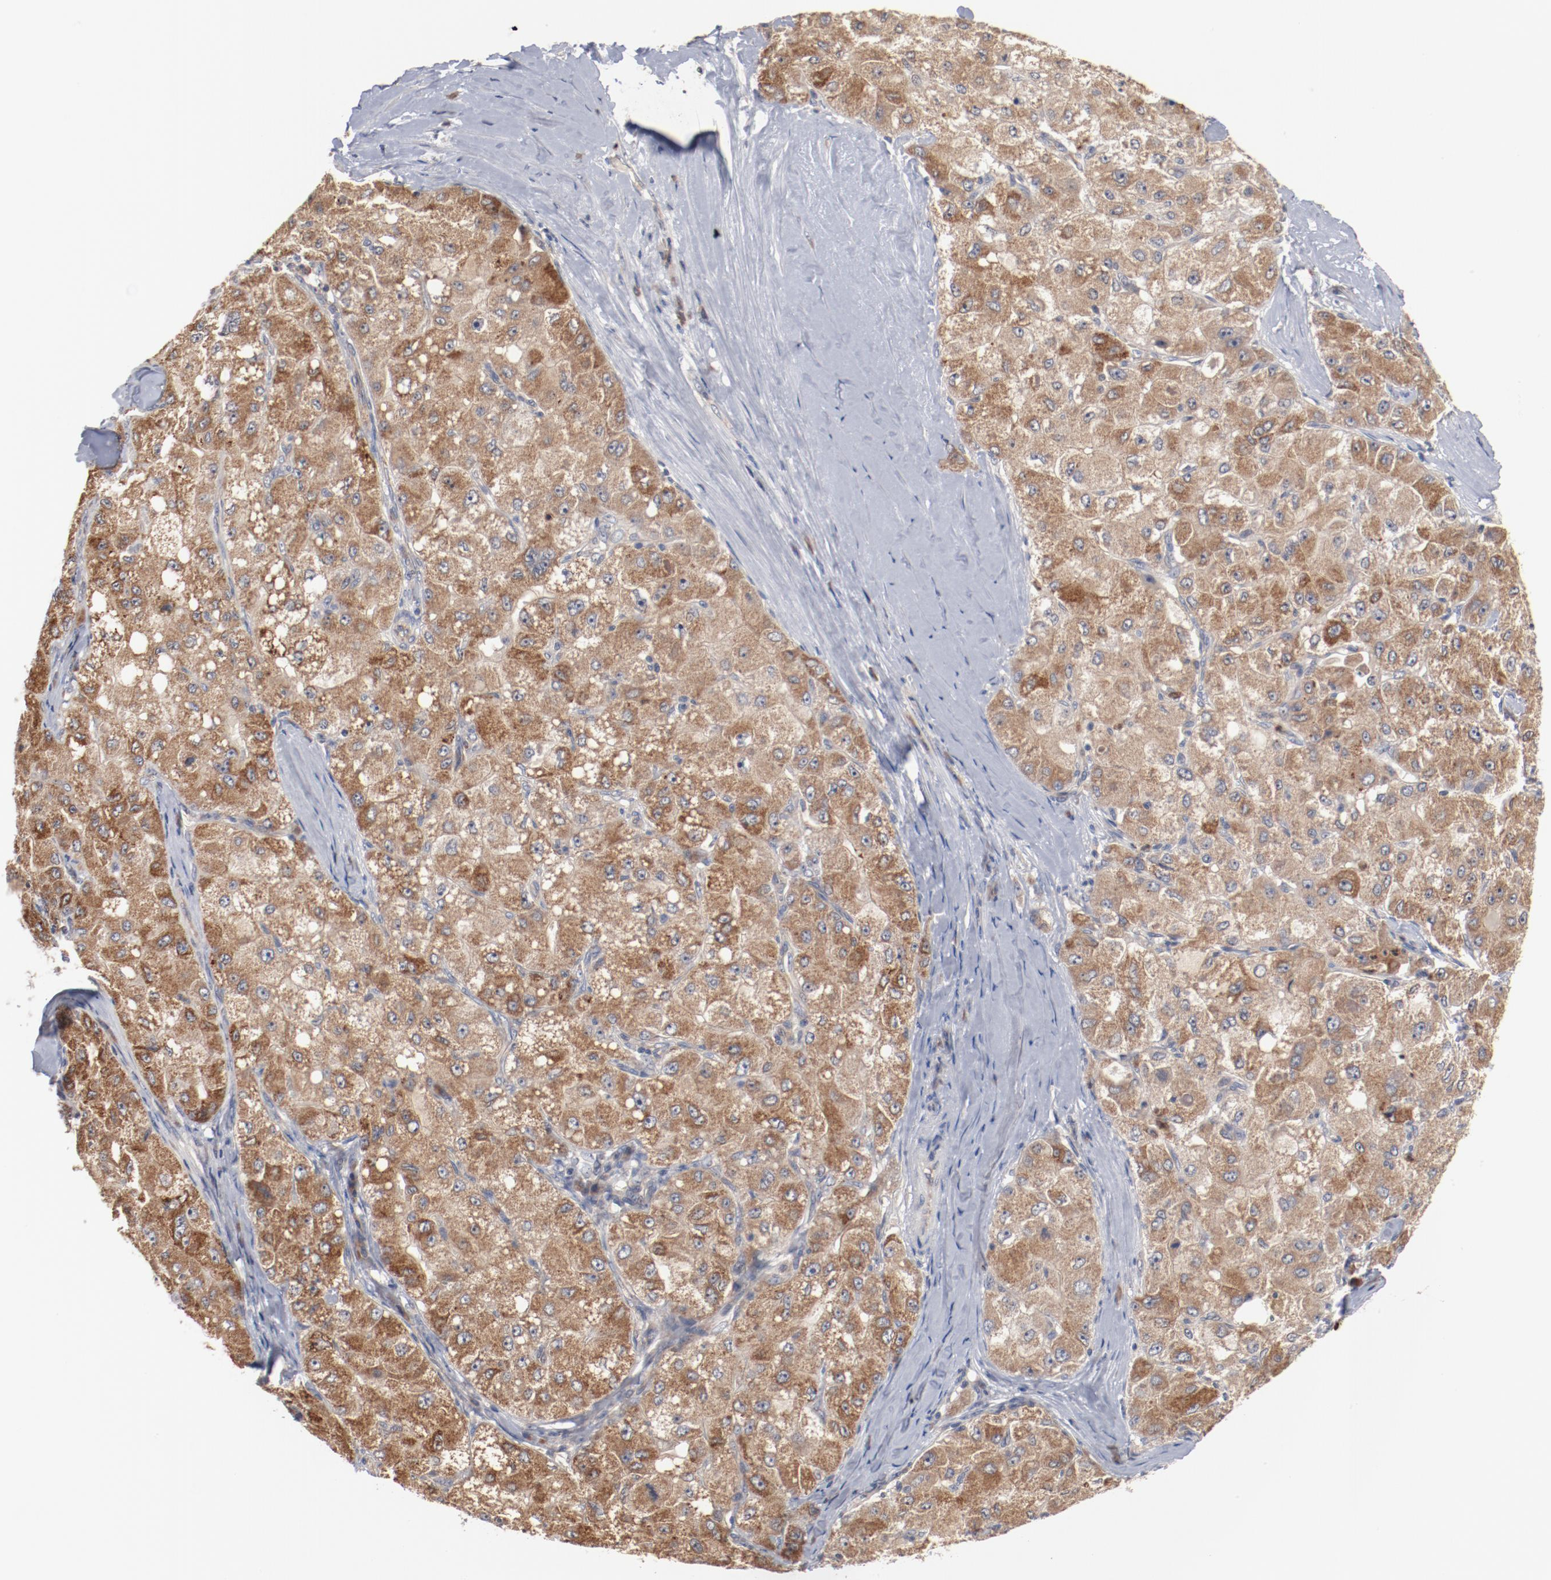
{"staining": {"intensity": "moderate", "quantity": ">75%", "location": "cytoplasmic/membranous"}, "tissue": "liver cancer", "cell_type": "Tumor cells", "image_type": "cancer", "snomed": [{"axis": "morphology", "description": "Carcinoma, Hepatocellular, NOS"}, {"axis": "topography", "description": "Liver"}], "caption": "High-power microscopy captured an IHC micrograph of liver cancer, revealing moderate cytoplasmic/membranous staining in approximately >75% of tumor cells. (DAB (3,3'-diaminobenzidine) = brown stain, brightfield microscopy at high magnification).", "gene": "RNASE11", "patient": {"sex": "male", "age": 80}}